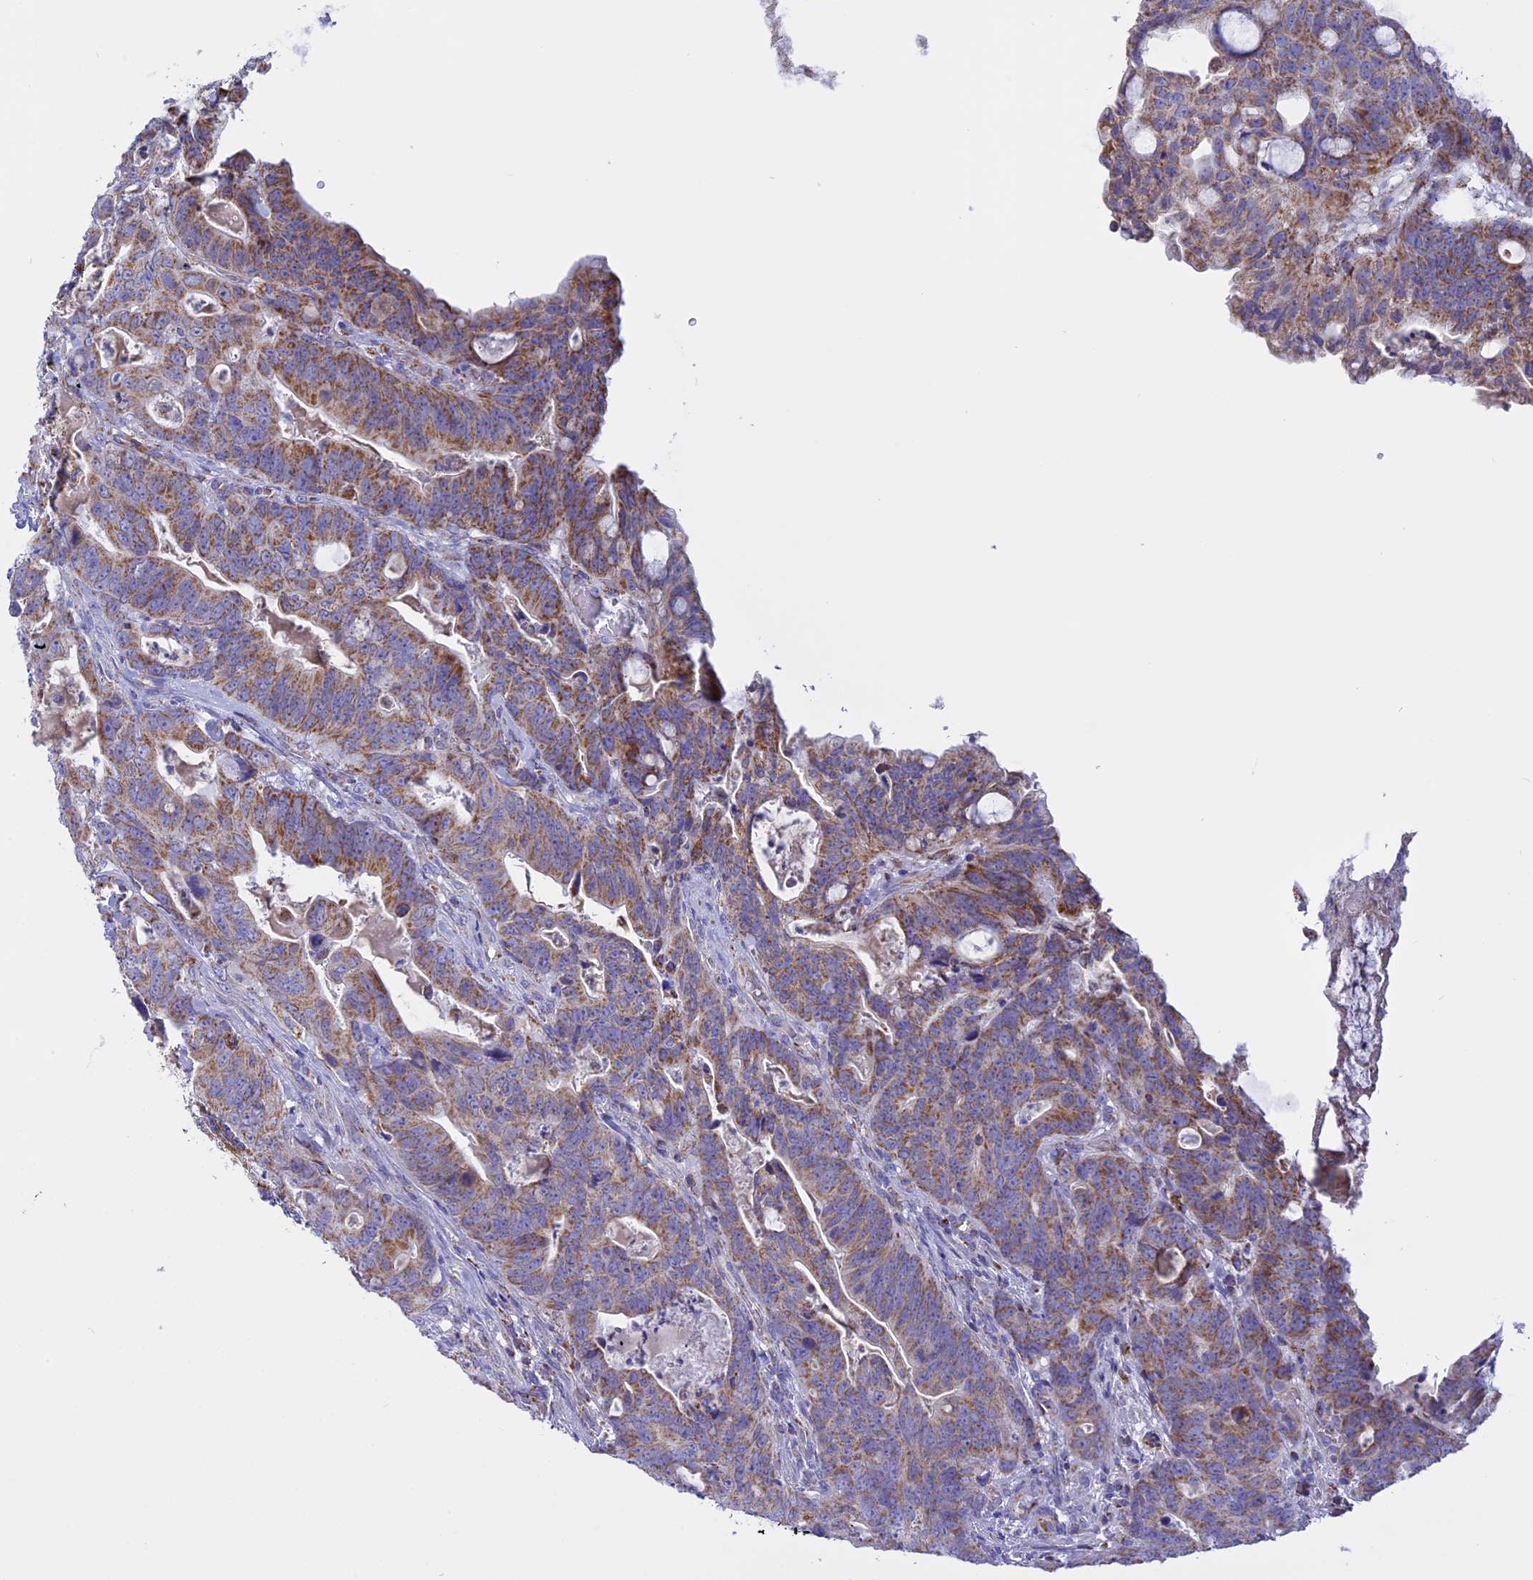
{"staining": {"intensity": "moderate", "quantity": ">75%", "location": "cytoplasmic/membranous"}, "tissue": "colorectal cancer", "cell_type": "Tumor cells", "image_type": "cancer", "snomed": [{"axis": "morphology", "description": "Adenocarcinoma, NOS"}, {"axis": "topography", "description": "Colon"}], "caption": "IHC micrograph of colorectal adenocarcinoma stained for a protein (brown), which displays medium levels of moderate cytoplasmic/membranous staining in approximately >75% of tumor cells.", "gene": "KCNG1", "patient": {"sex": "female", "age": 82}}